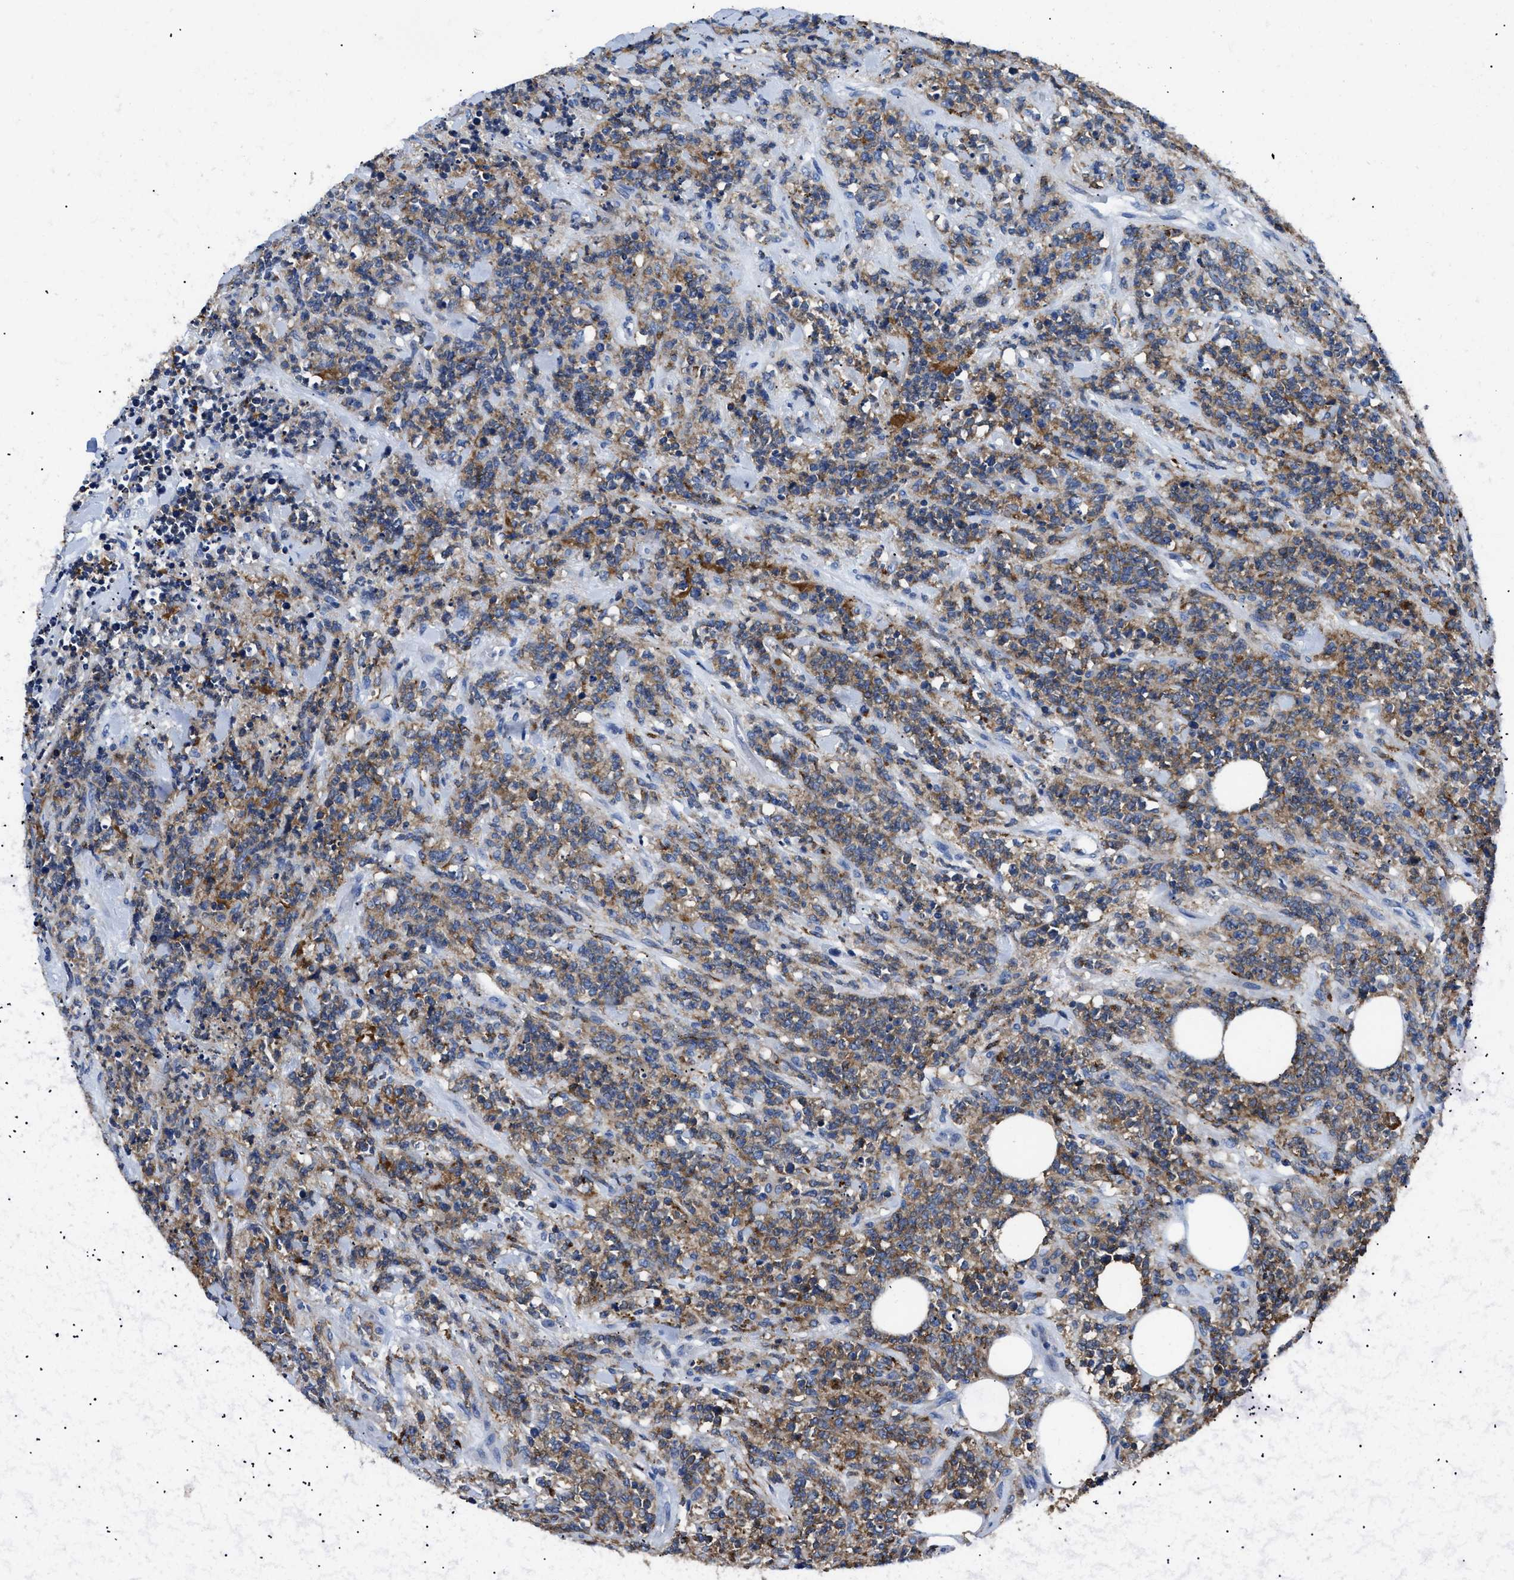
{"staining": {"intensity": "moderate", "quantity": "25%-75%", "location": "cytoplasmic/membranous"}, "tissue": "lymphoma", "cell_type": "Tumor cells", "image_type": "cancer", "snomed": [{"axis": "morphology", "description": "Malignant lymphoma, non-Hodgkin's type, High grade"}, {"axis": "topography", "description": "Soft tissue"}], "caption": "Brown immunohistochemical staining in malignant lymphoma, non-Hodgkin's type (high-grade) displays moderate cytoplasmic/membranous positivity in approximately 25%-75% of tumor cells.", "gene": "HLA-DPA1", "patient": {"sex": "male", "age": 18}}